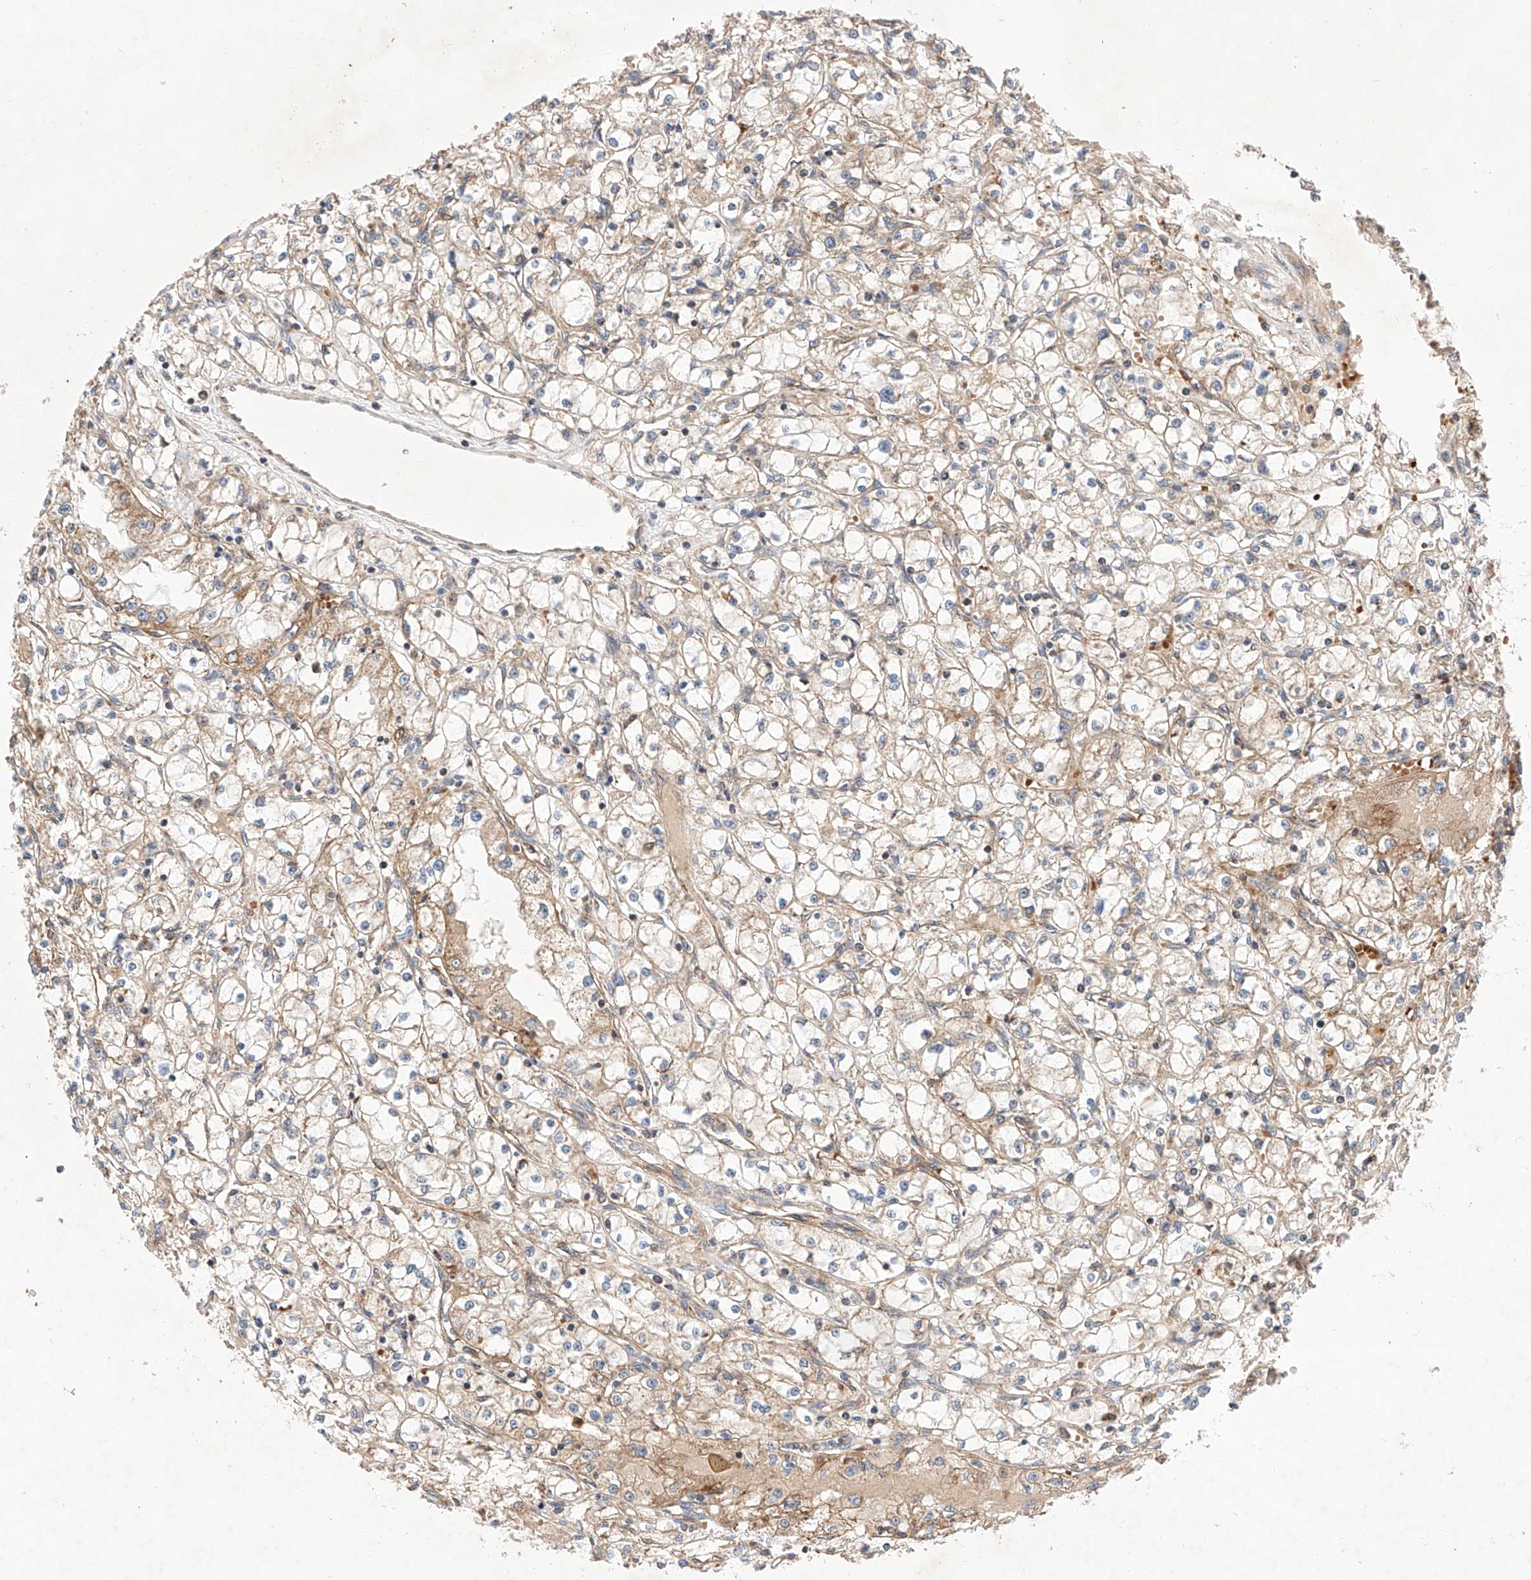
{"staining": {"intensity": "weak", "quantity": "25%-75%", "location": "cytoplasmic/membranous"}, "tissue": "renal cancer", "cell_type": "Tumor cells", "image_type": "cancer", "snomed": [{"axis": "morphology", "description": "Adenocarcinoma, NOS"}, {"axis": "topography", "description": "Kidney"}], "caption": "Brown immunohistochemical staining in adenocarcinoma (renal) exhibits weak cytoplasmic/membranous staining in about 25%-75% of tumor cells.", "gene": "NR1D1", "patient": {"sex": "male", "age": 56}}